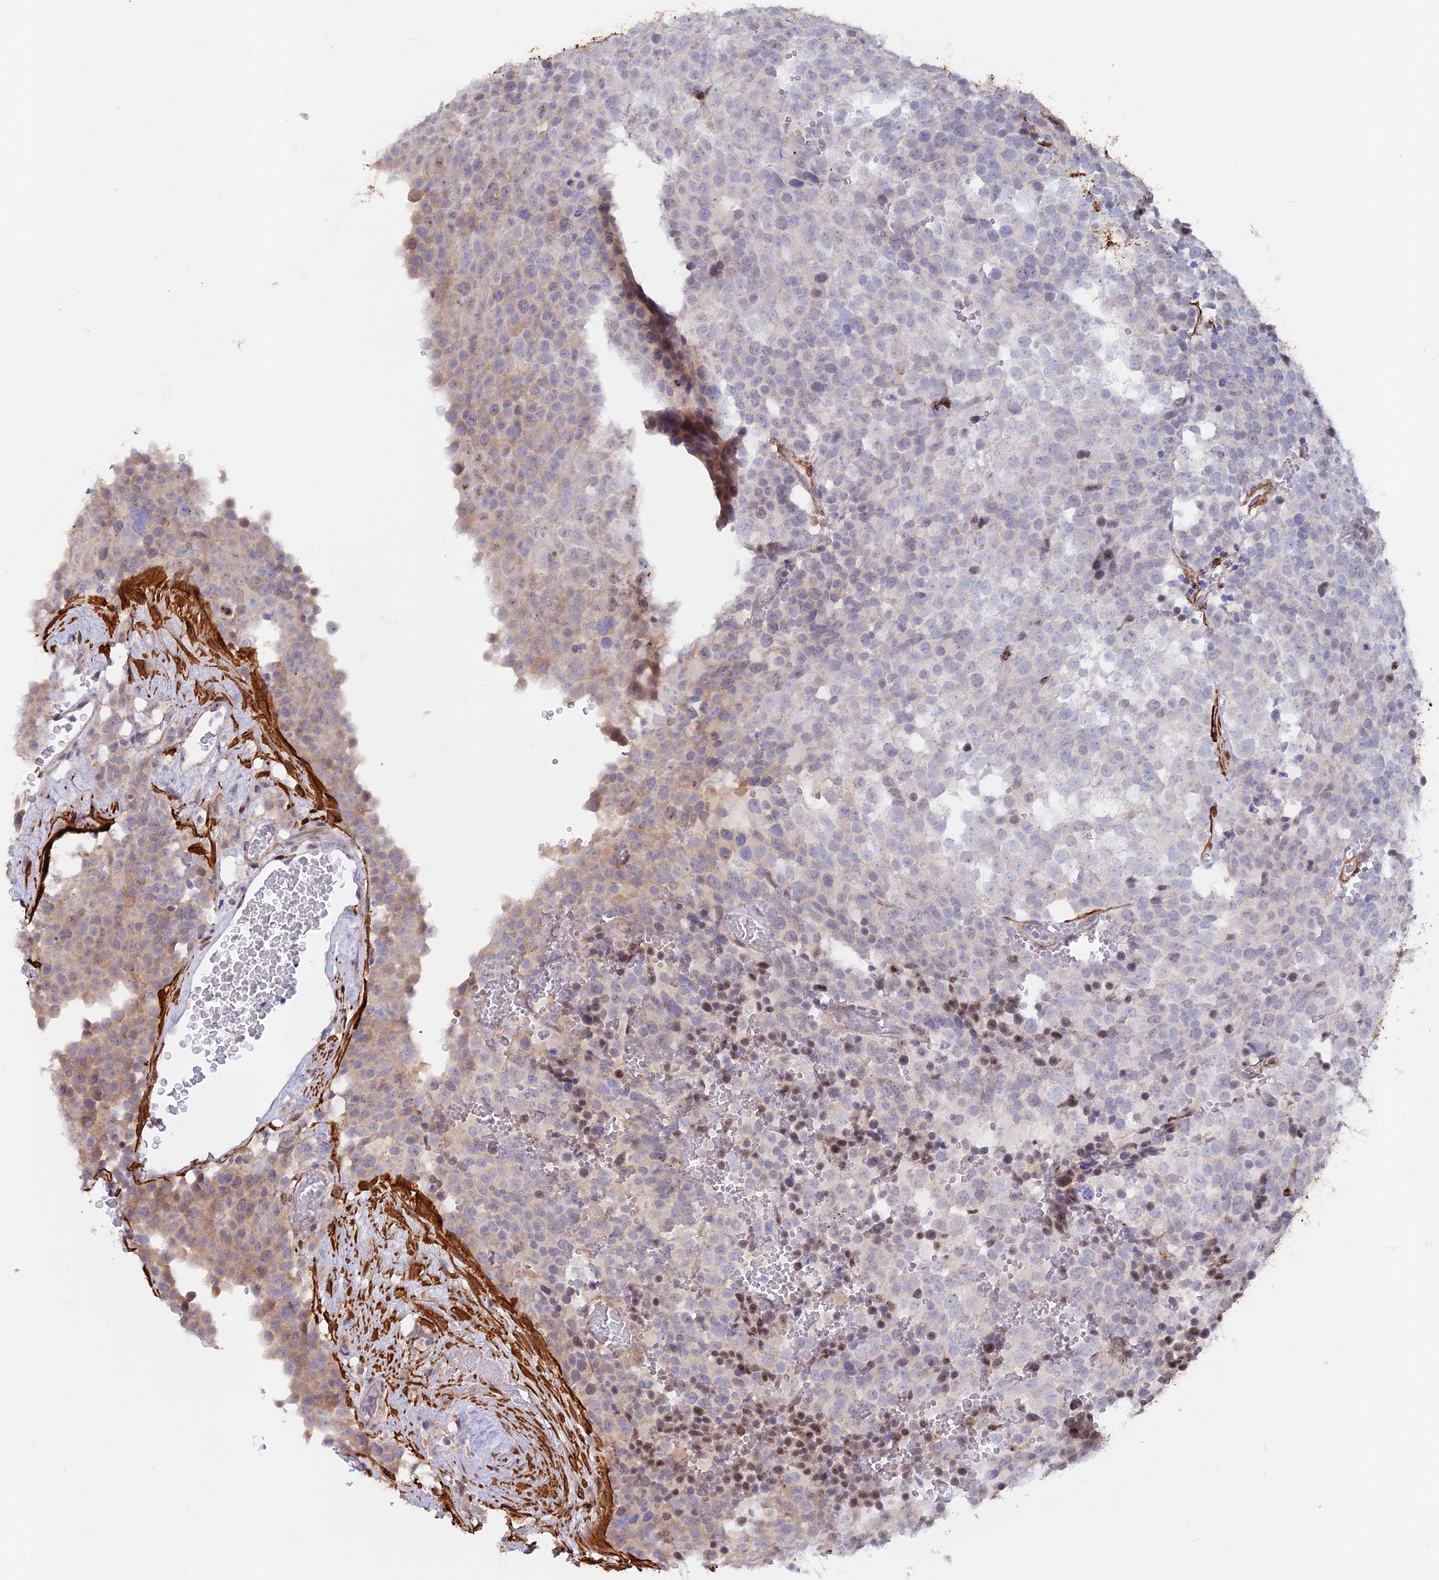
{"staining": {"intensity": "negative", "quantity": "none", "location": "none"}, "tissue": "testis cancer", "cell_type": "Tumor cells", "image_type": "cancer", "snomed": [{"axis": "morphology", "description": "Seminoma, NOS"}, {"axis": "topography", "description": "Testis"}], "caption": "Testis seminoma was stained to show a protein in brown. There is no significant expression in tumor cells.", "gene": "CCDC154", "patient": {"sex": "male", "age": 71}}